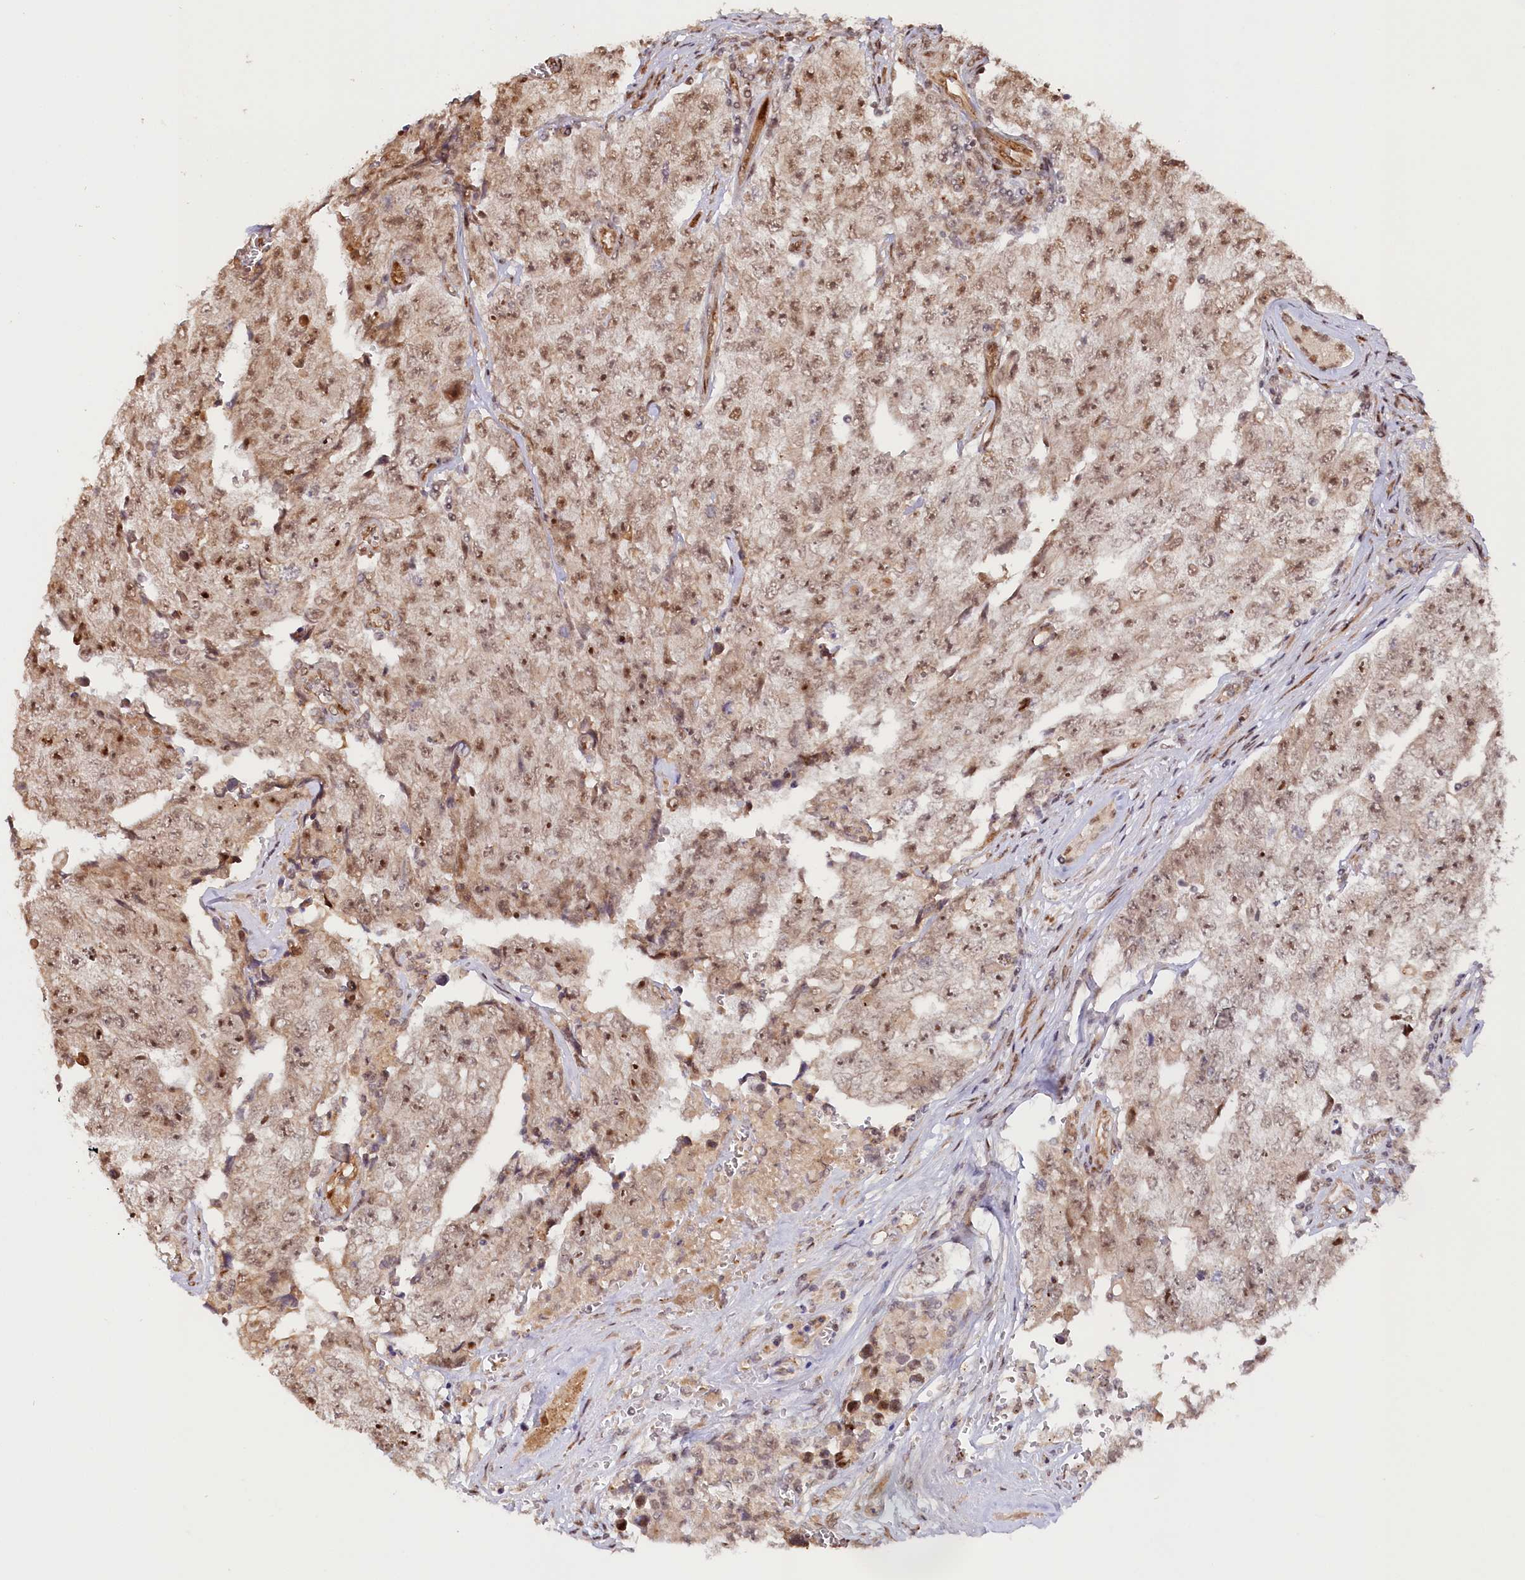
{"staining": {"intensity": "moderate", "quantity": ">75%", "location": "nuclear"}, "tissue": "testis cancer", "cell_type": "Tumor cells", "image_type": "cancer", "snomed": [{"axis": "morphology", "description": "Carcinoma, Embryonal, NOS"}, {"axis": "topography", "description": "Testis"}], "caption": "Approximately >75% of tumor cells in human testis cancer demonstrate moderate nuclear protein expression as visualized by brown immunohistochemical staining.", "gene": "ANKRD24", "patient": {"sex": "male", "age": 17}}